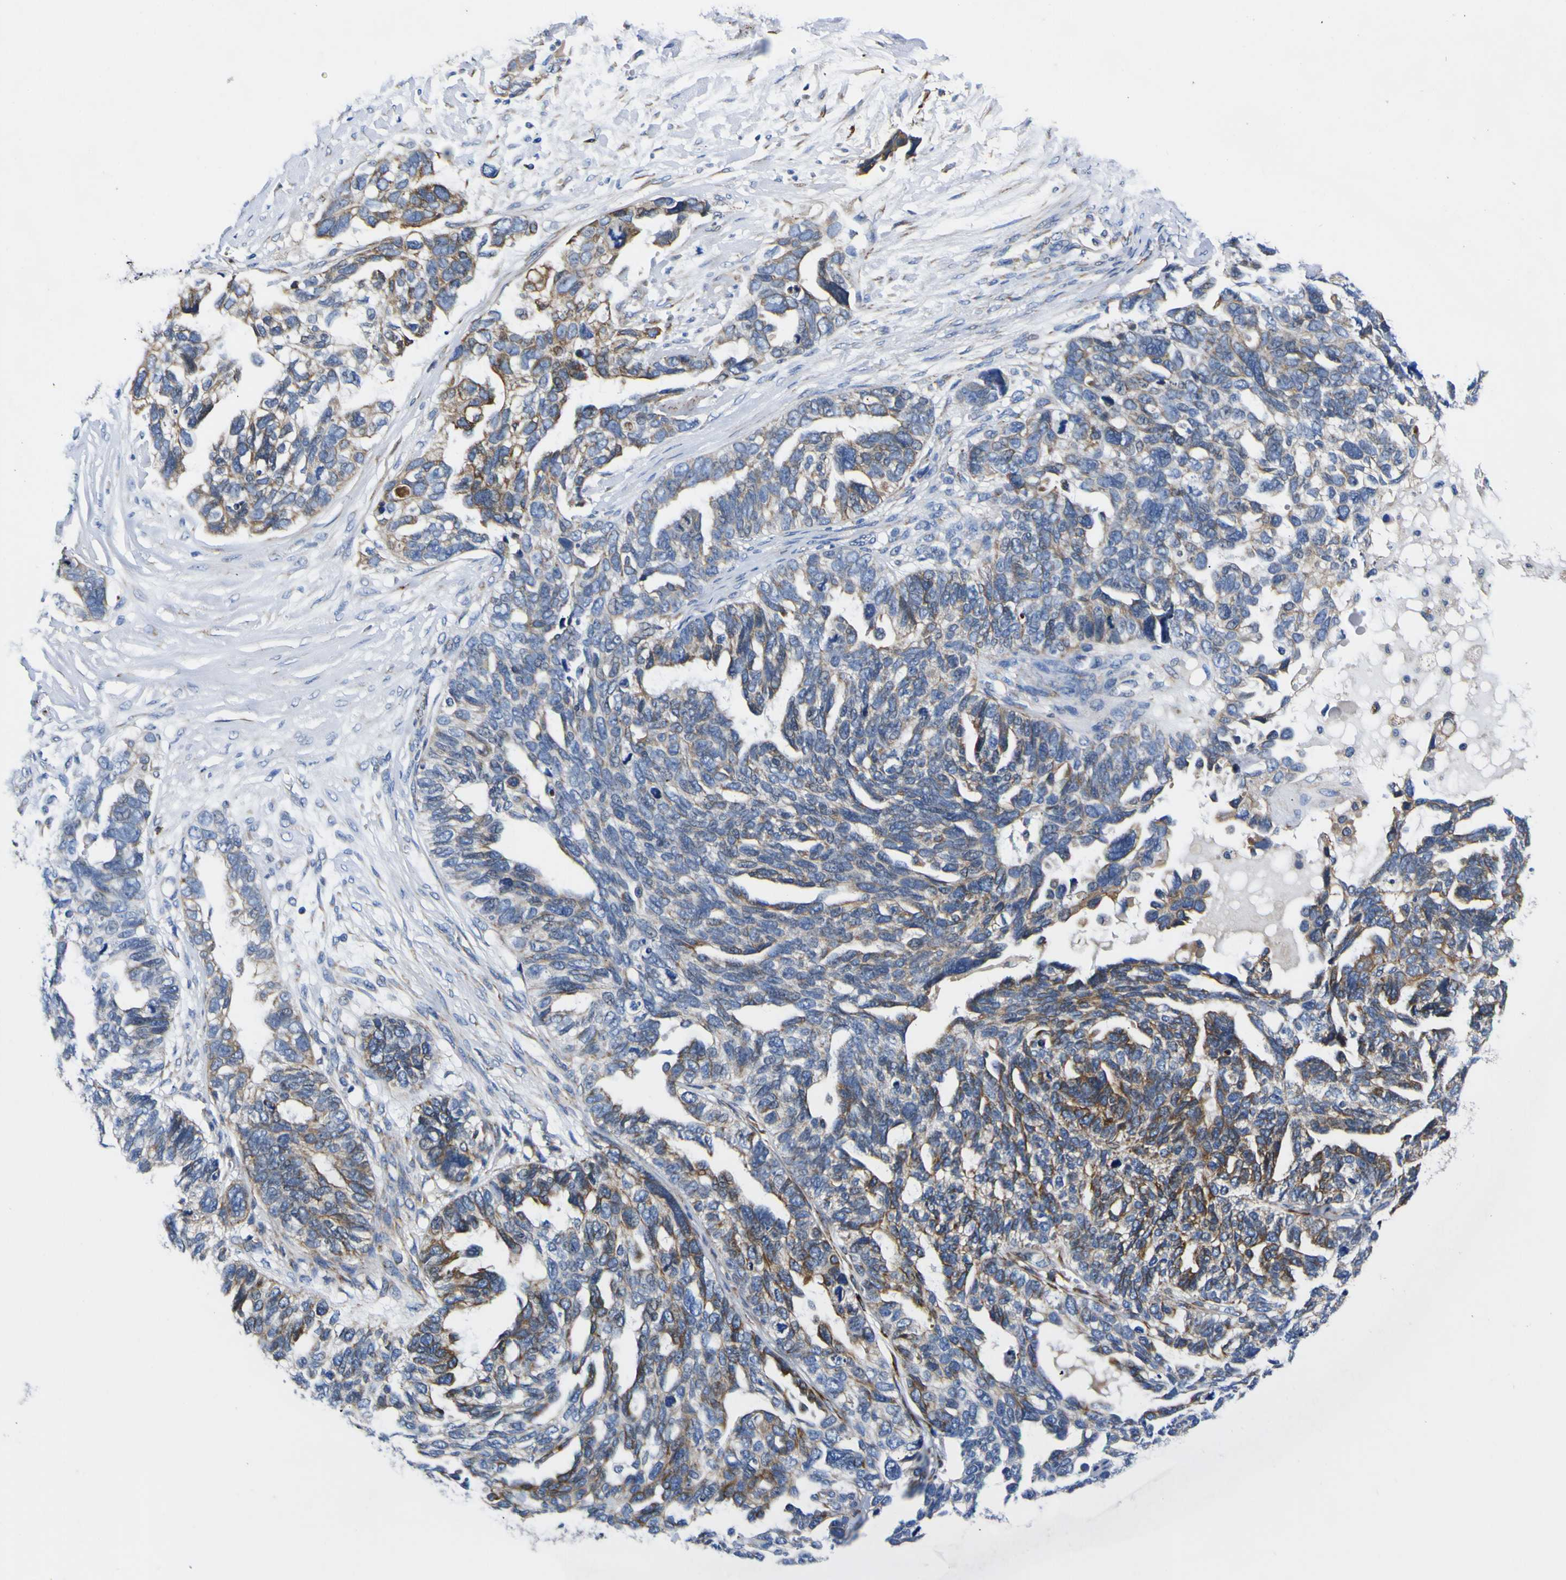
{"staining": {"intensity": "moderate", "quantity": "25%-75%", "location": "cytoplasmic/membranous"}, "tissue": "ovarian cancer", "cell_type": "Tumor cells", "image_type": "cancer", "snomed": [{"axis": "morphology", "description": "Cystadenocarcinoma, serous, NOS"}, {"axis": "topography", "description": "Ovary"}], "caption": "Ovarian cancer stained for a protein (brown) displays moderate cytoplasmic/membranous positive expression in about 25%-75% of tumor cells.", "gene": "SCD", "patient": {"sex": "female", "age": 79}}